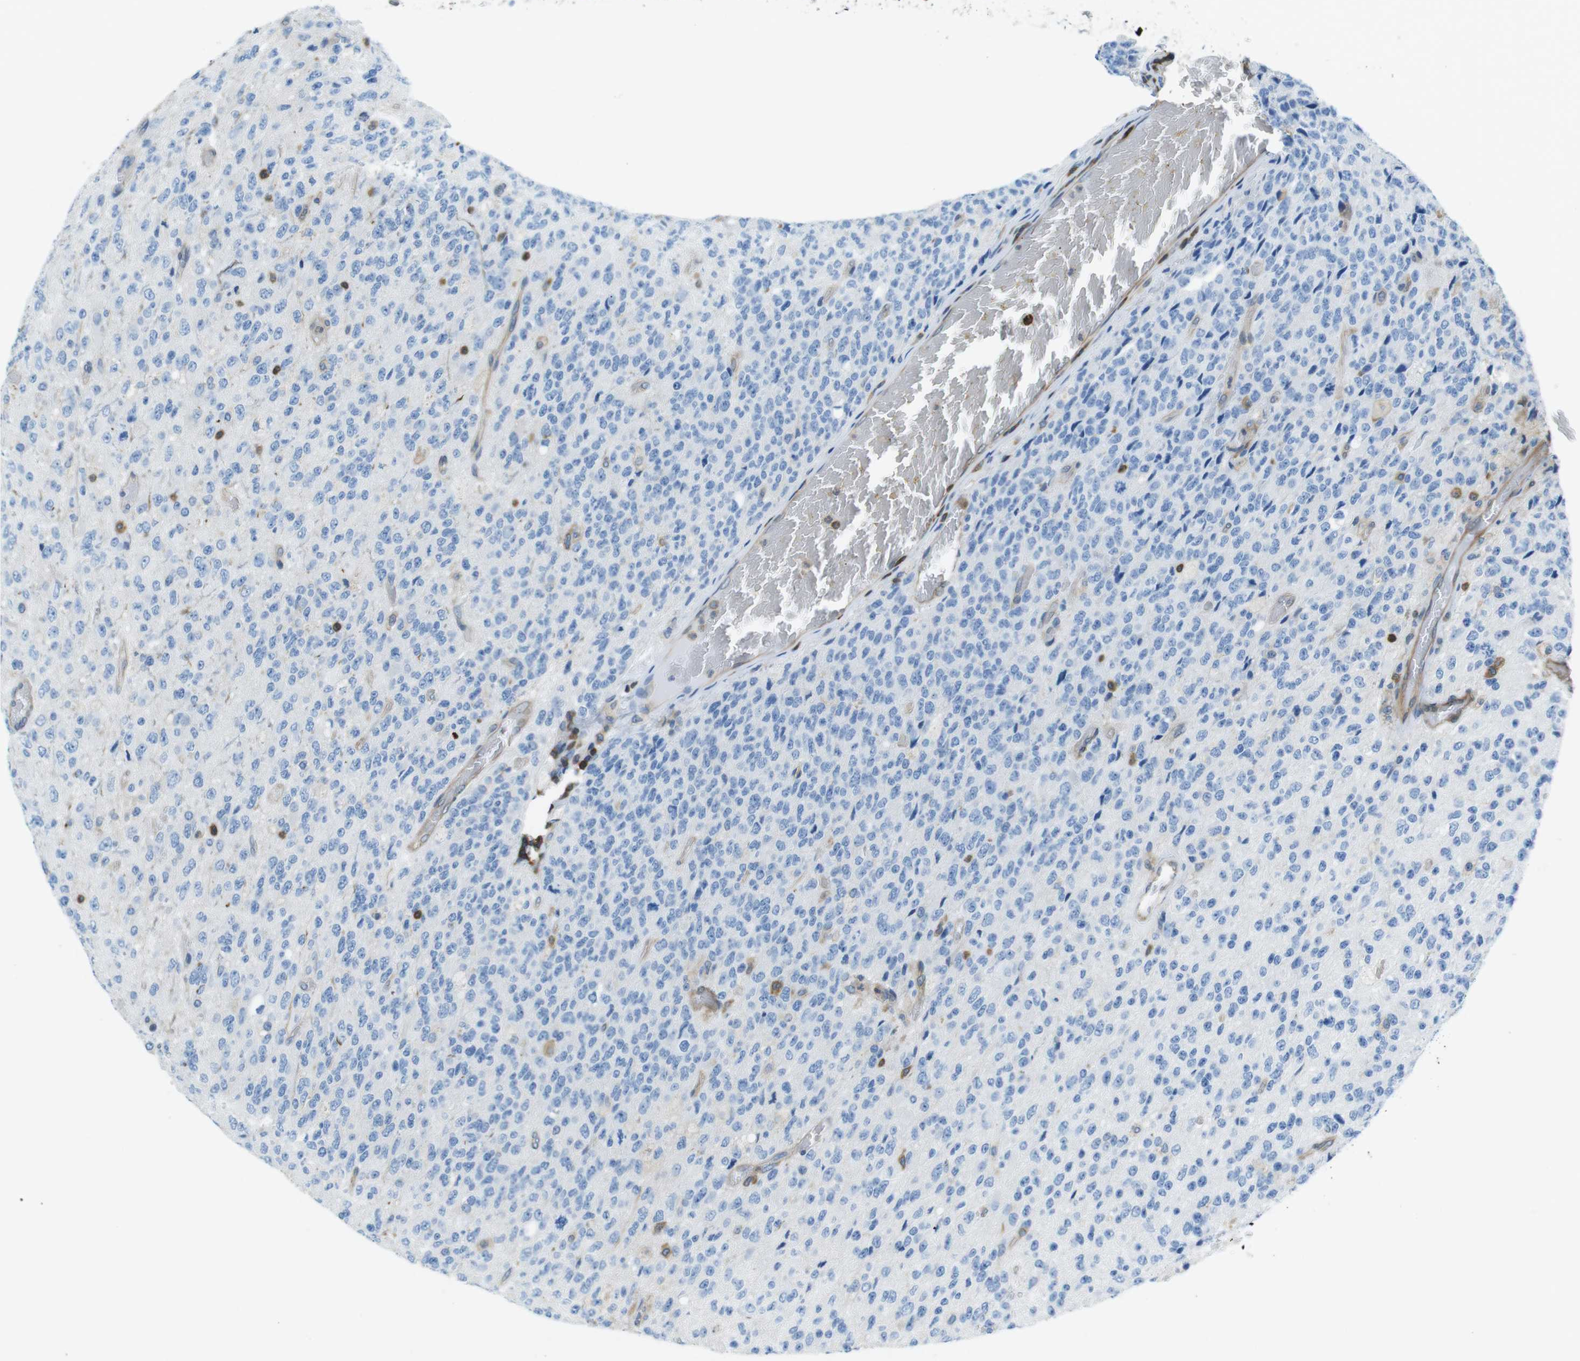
{"staining": {"intensity": "negative", "quantity": "none", "location": "none"}, "tissue": "glioma", "cell_type": "Tumor cells", "image_type": "cancer", "snomed": [{"axis": "morphology", "description": "Glioma, malignant, High grade"}, {"axis": "topography", "description": "pancreas cauda"}], "caption": "High magnification brightfield microscopy of malignant glioma (high-grade) stained with DAB (brown) and counterstained with hematoxylin (blue): tumor cells show no significant staining. (Stains: DAB IHC with hematoxylin counter stain, Microscopy: brightfield microscopy at high magnification).", "gene": "TES", "patient": {"sex": "male", "age": 60}}